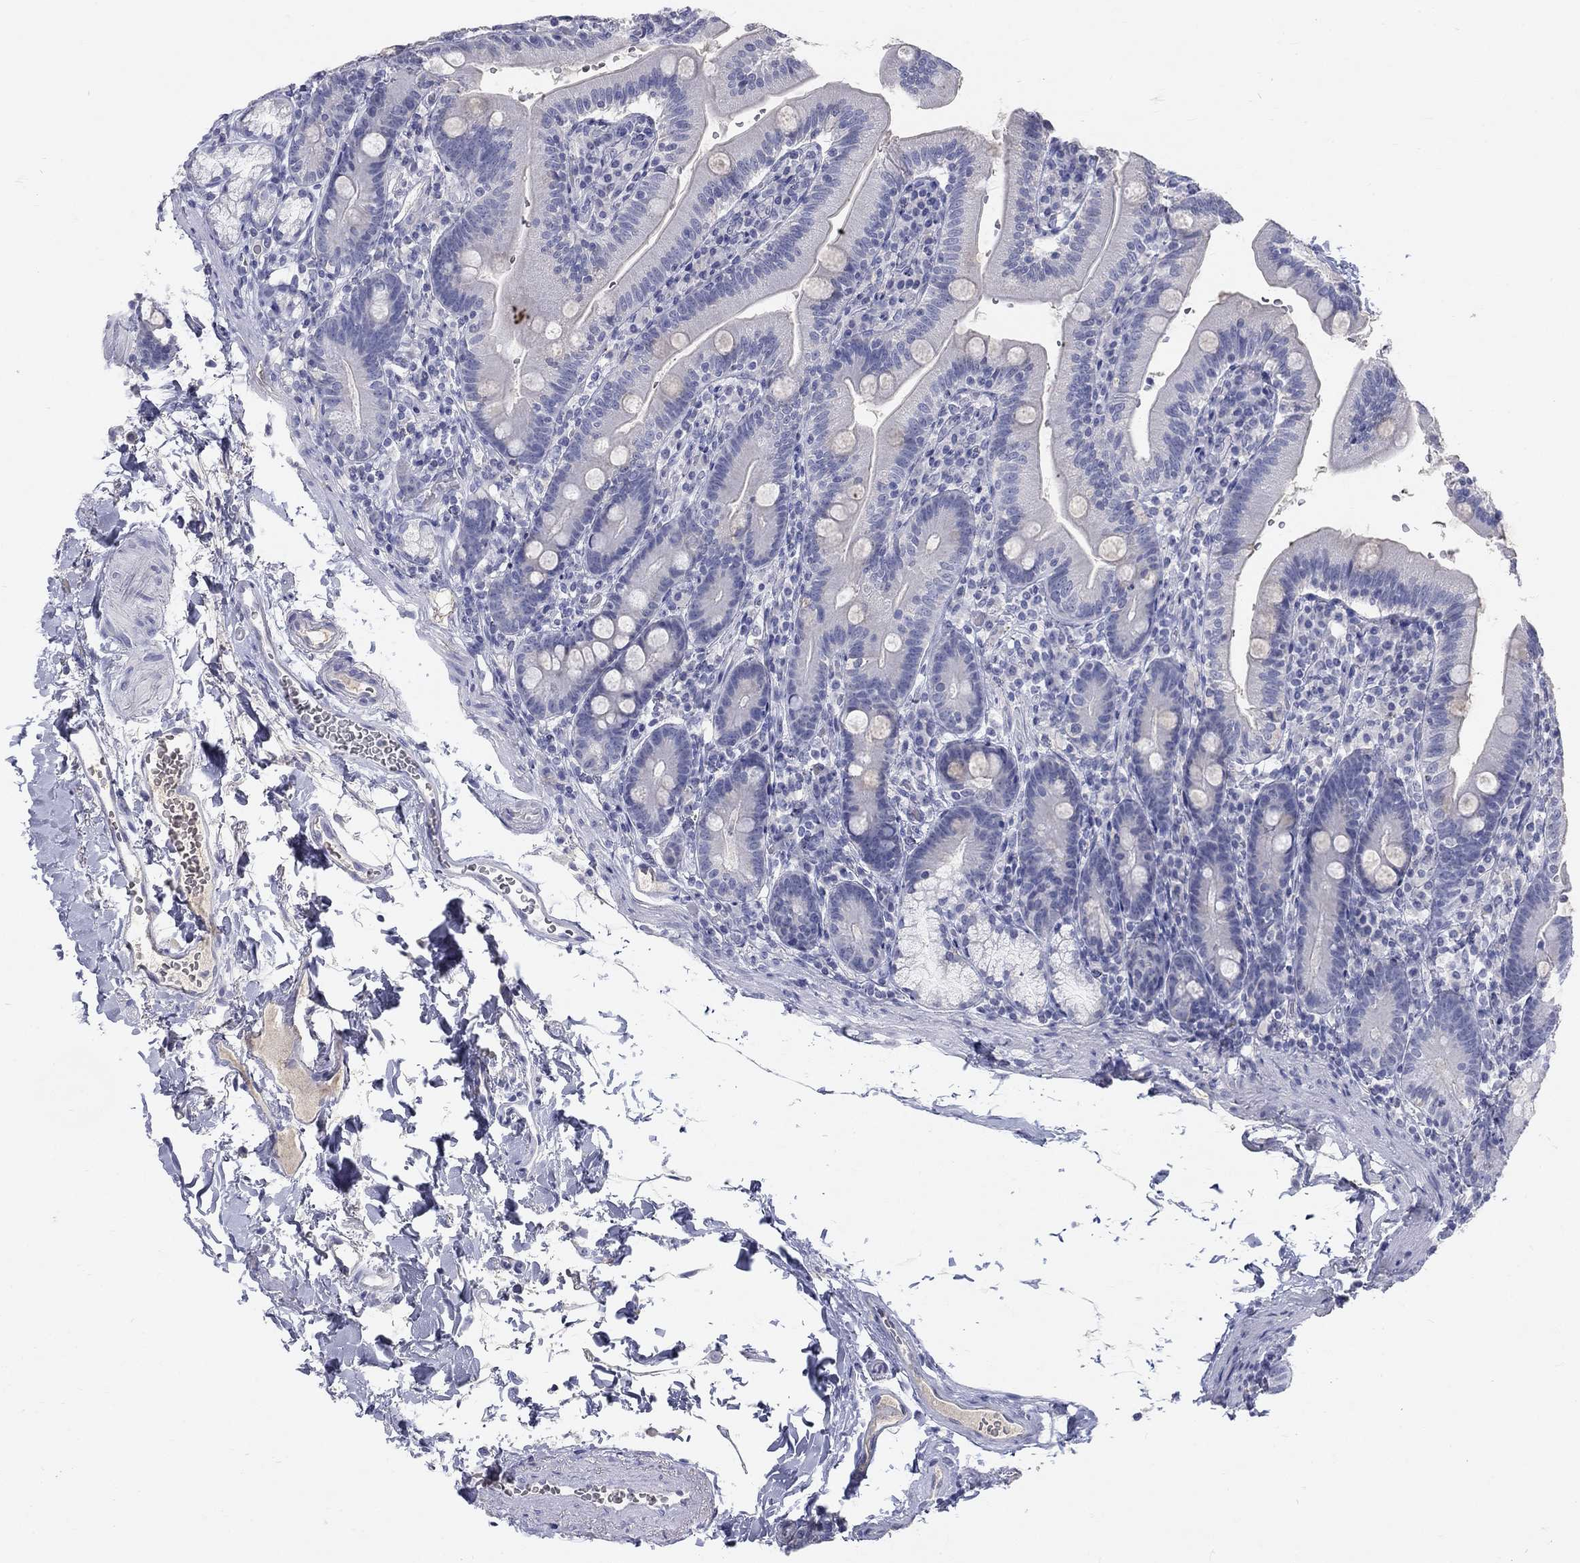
{"staining": {"intensity": "negative", "quantity": "none", "location": "none"}, "tissue": "duodenum", "cell_type": "Glandular cells", "image_type": "normal", "snomed": [{"axis": "morphology", "description": "Normal tissue, NOS"}, {"axis": "topography", "description": "Duodenum"}], "caption": "Immunohistochemical staining of unremarkable human duodenum shows no significant staining in glandular cells.", "gene": "PTH1R", "patient": {"sex": "female", "age": 67}}